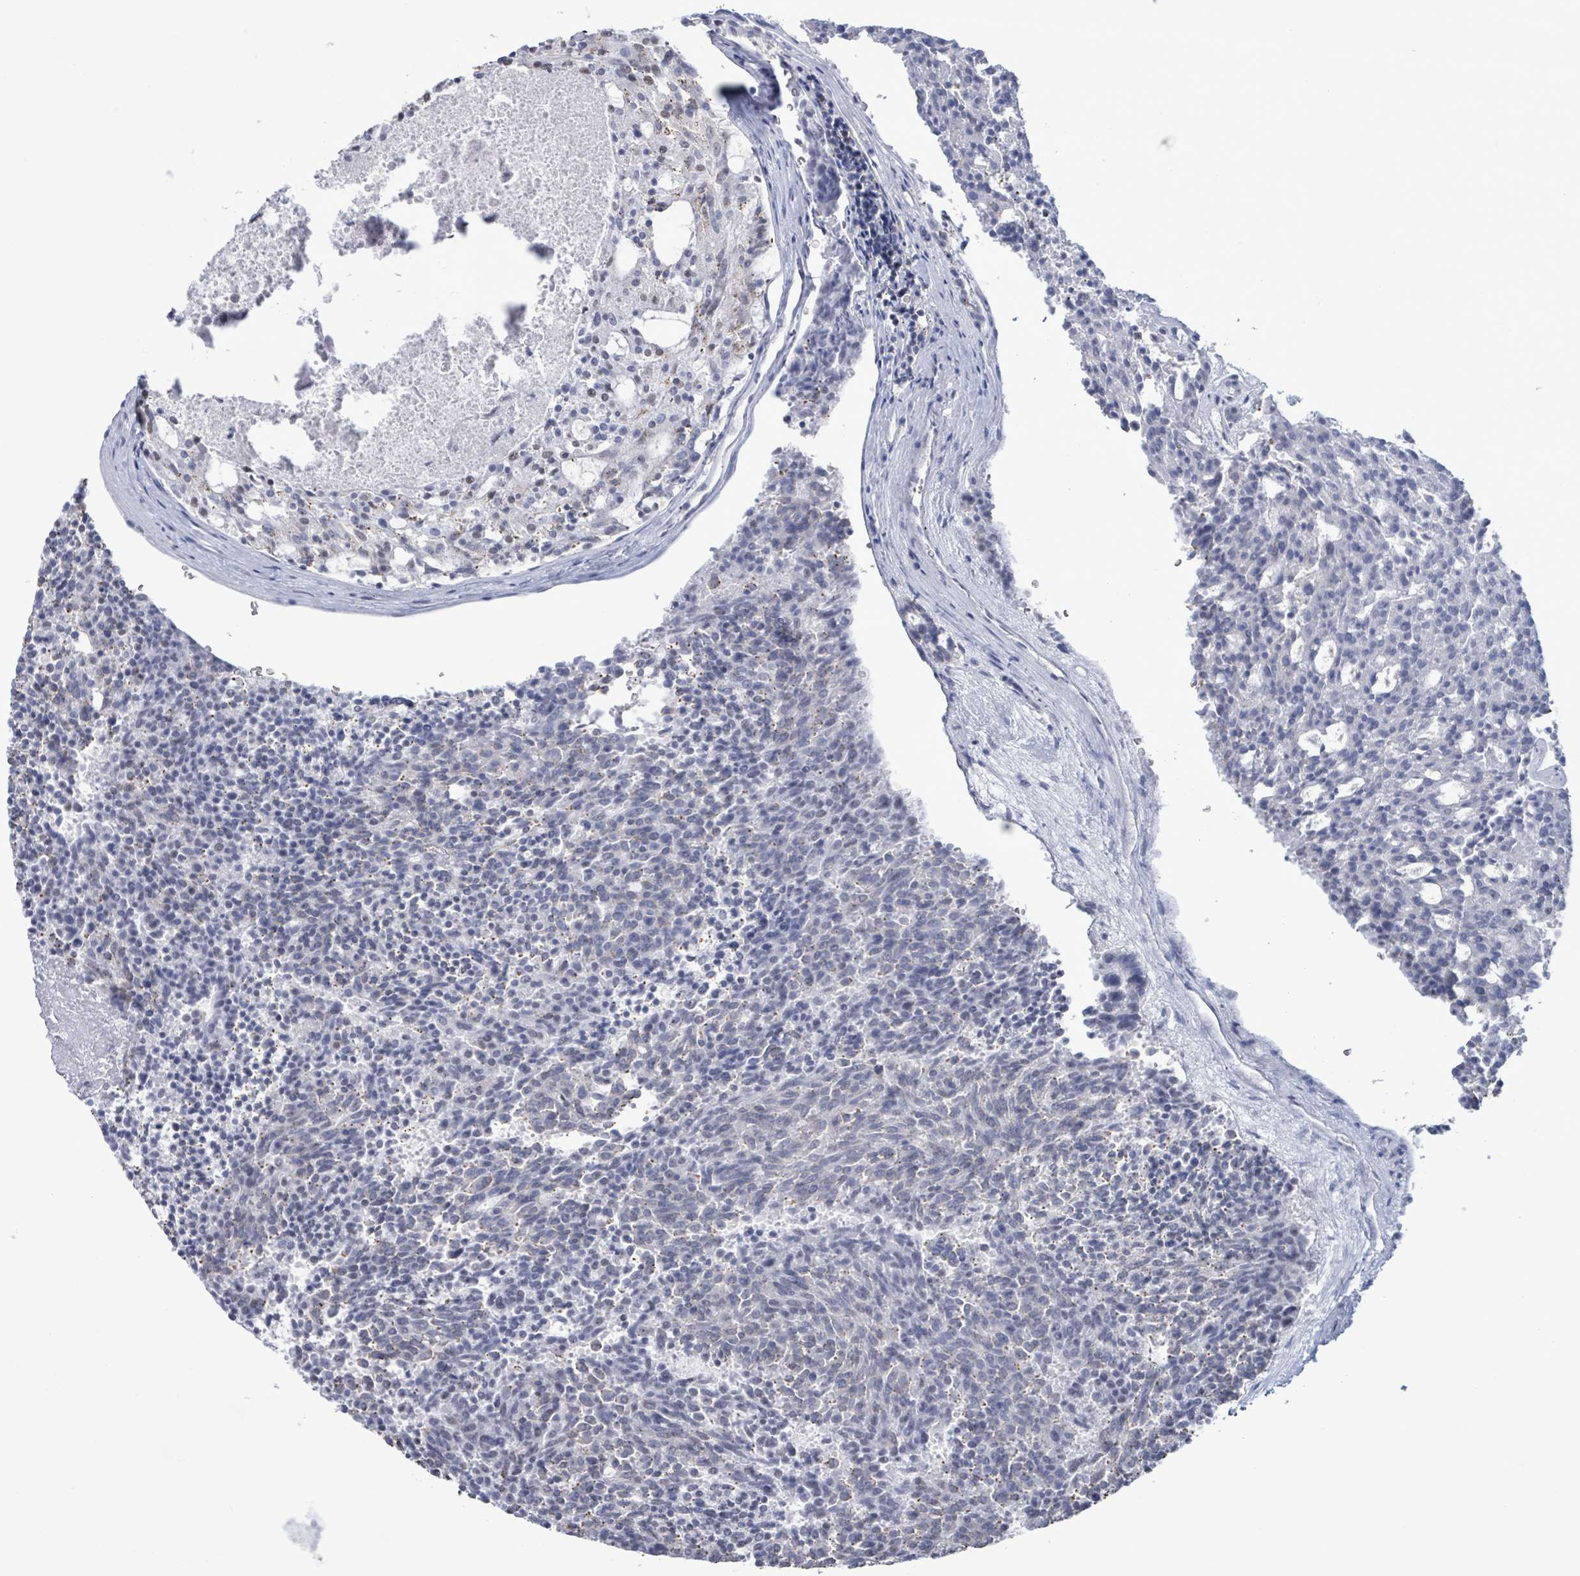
{"staining": {"intensity": "negative", "quantity": "none", "location": "none"}, "tissue": "carcinoid", "cell_type": "Tumor cells", "image_type": "cancer", "snomed": [{"axis": "morphology", "description": "Carcinoid, malignant, NOS"}, {"axis": "topography", "description": "Pancreas"}], "caption": "Immunohistochemical staining of human carcinoid shows no significant expression in tumor cells.", "gene": "SAMD14", "patient": {"sex": "female", "age": 54}}